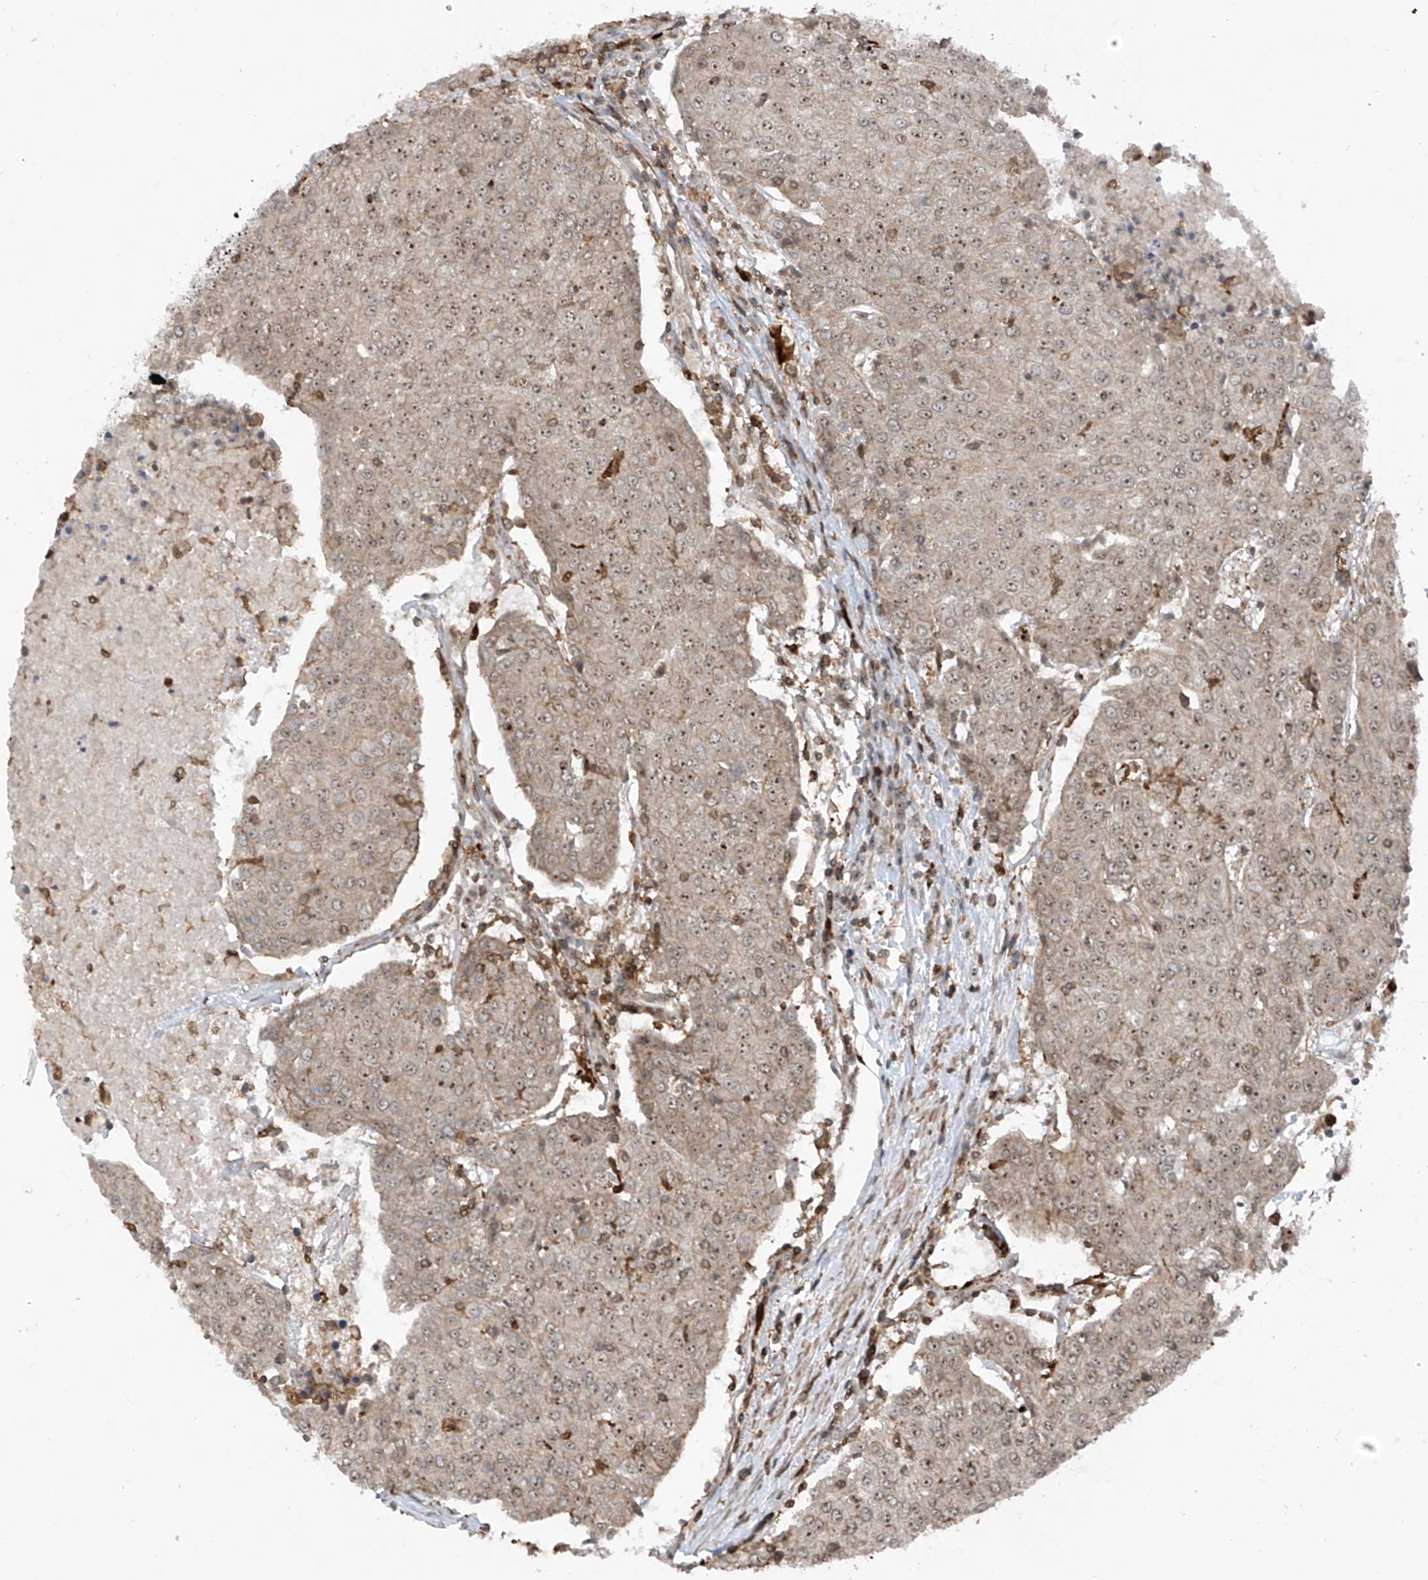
{"staining": {"intensity": "moderate", "quantity": "25%-75%", "location": "nuclear"}, "tissue": "urothelial cancer", "cell_type": "Tumor cells", "image_type": "cancer", "snomed": [{"axis": "morphology", "description": "Urothelial carcinoma, High grade"}, {"axis": "topography", "description": "Urinary bladder"}], "caption": "Immunohistochemistry (IHC) staining of urothelial cancer, which demonstrates medium levels of moderate nuclear expression in approximately 25%-75% of tumor cells indicating moderate nuclear protein expression. The staining was performed using DAB (3,3'-diaminobenzidine) (brown) for protein detection and nuclei were counterstained in hematoxylin (blue).", "gene": "REPIN1", "patient": {"sex": "female", "age": 85}}